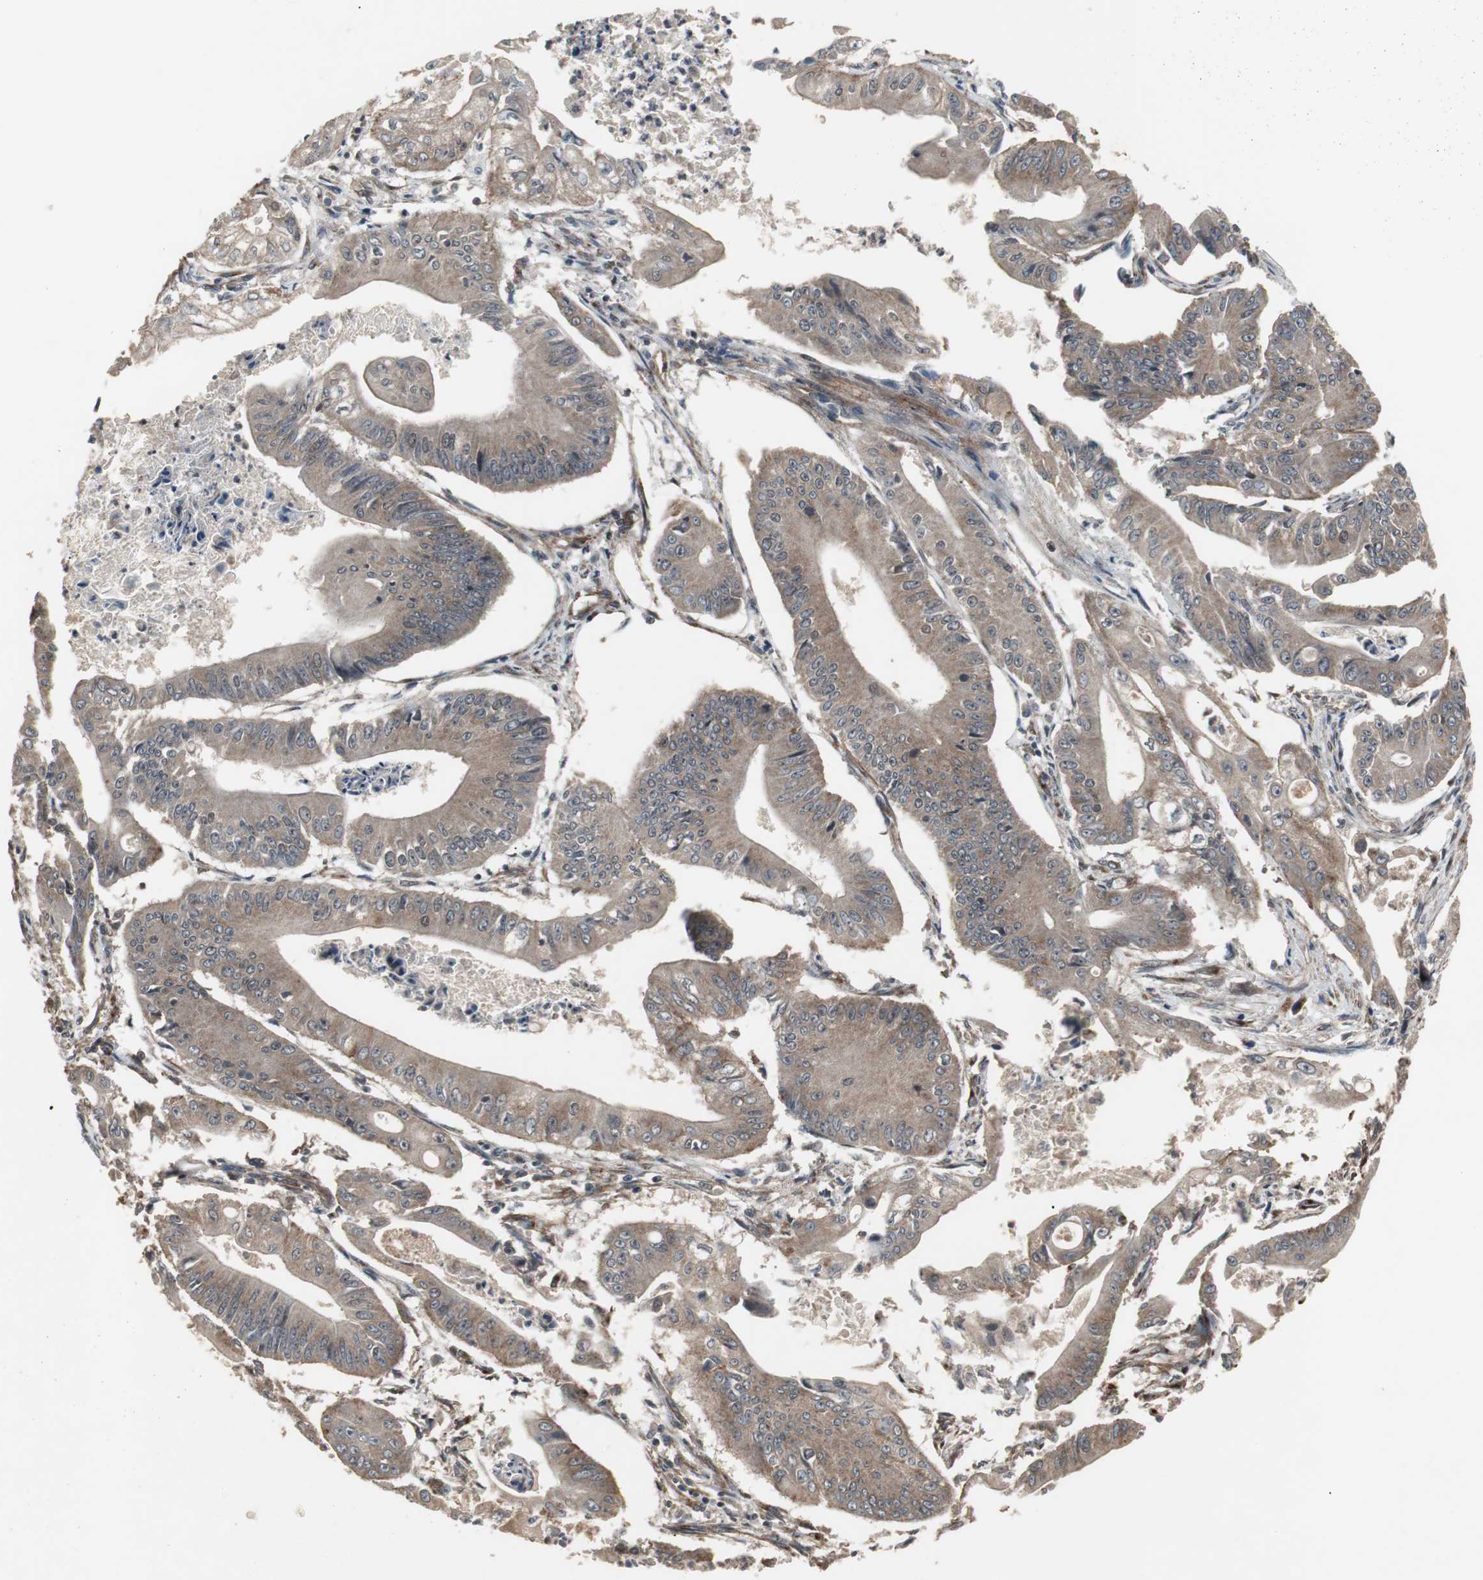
{"staining": {"intensity": "weak", "quantity": ">75%", "location": "cytoplasmic/membranous"}, "tissue": "pancreatic cancer", "cell_type": "Tumor cells", "image_type": "cancer", "snomed": [{"axis": "morphology", "description": "Normal tissue, NOS"}, {"axis": "topography", "description": "Lymph node"}], "caption": "DAB immunohistochemical staining of human pancreatic cancer displays weak cytoplasmic/membranous protein staining in about >75% of tumor cells.", "gene": "ATP2B2", "patient": {"sex": "male", "age": 62}}